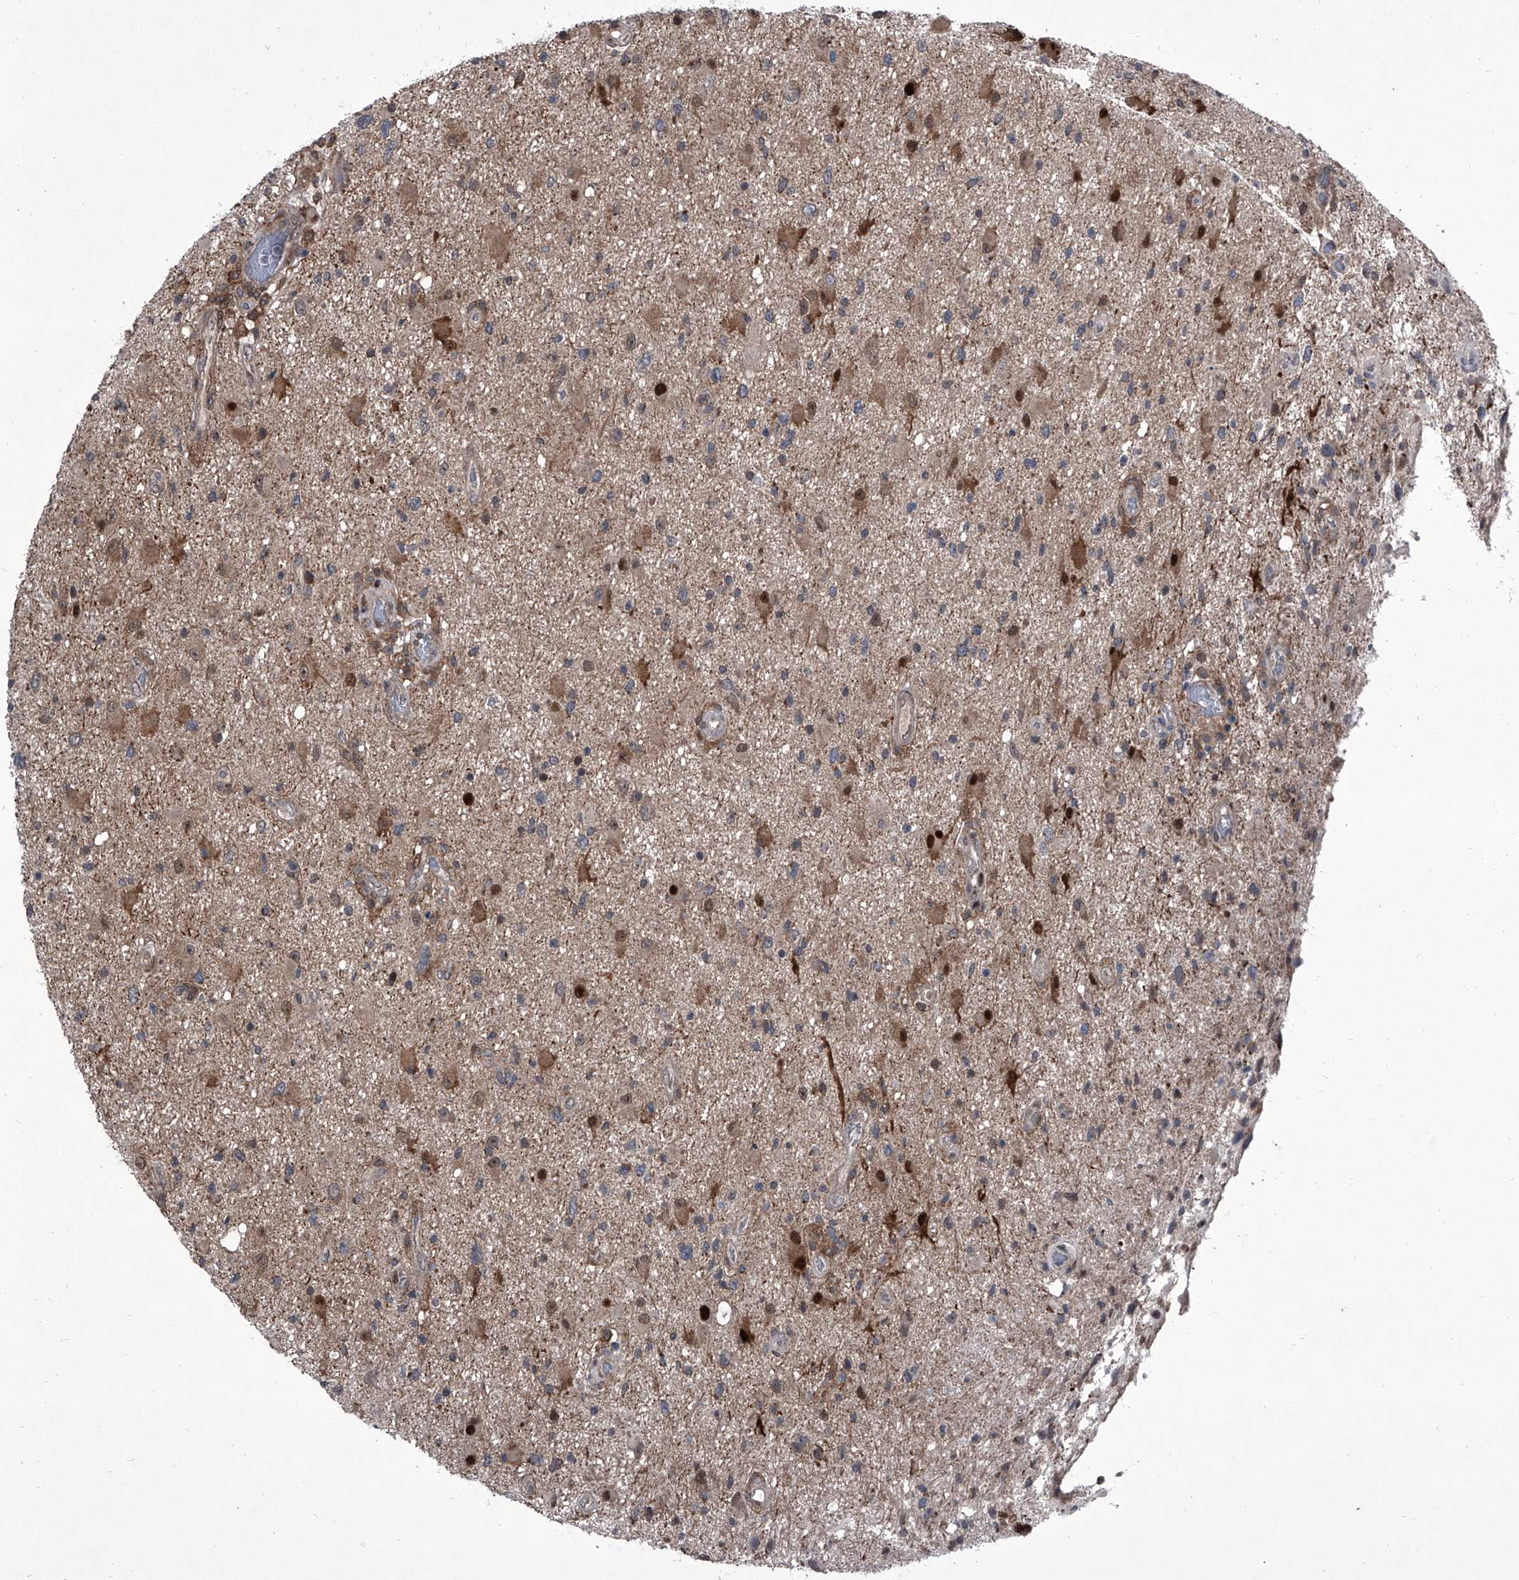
{"staining": {"intensity": "negative", "quantity": "none", "location": "none"}, "tissue": "glioma", "cell_type": "Tumor cells", "image_type": "cancer", "snomed": [{"axis": "morphology", "description": "Glioma, malignant, High grade"}, {"axis": "topography", "description": "Brain"}], "caption": "Glioma was stained to show a protein in brown. There is no significant staining in tumor cells.", "gene": "ELK4", "patient": {"sex": "male", "age": 33}}